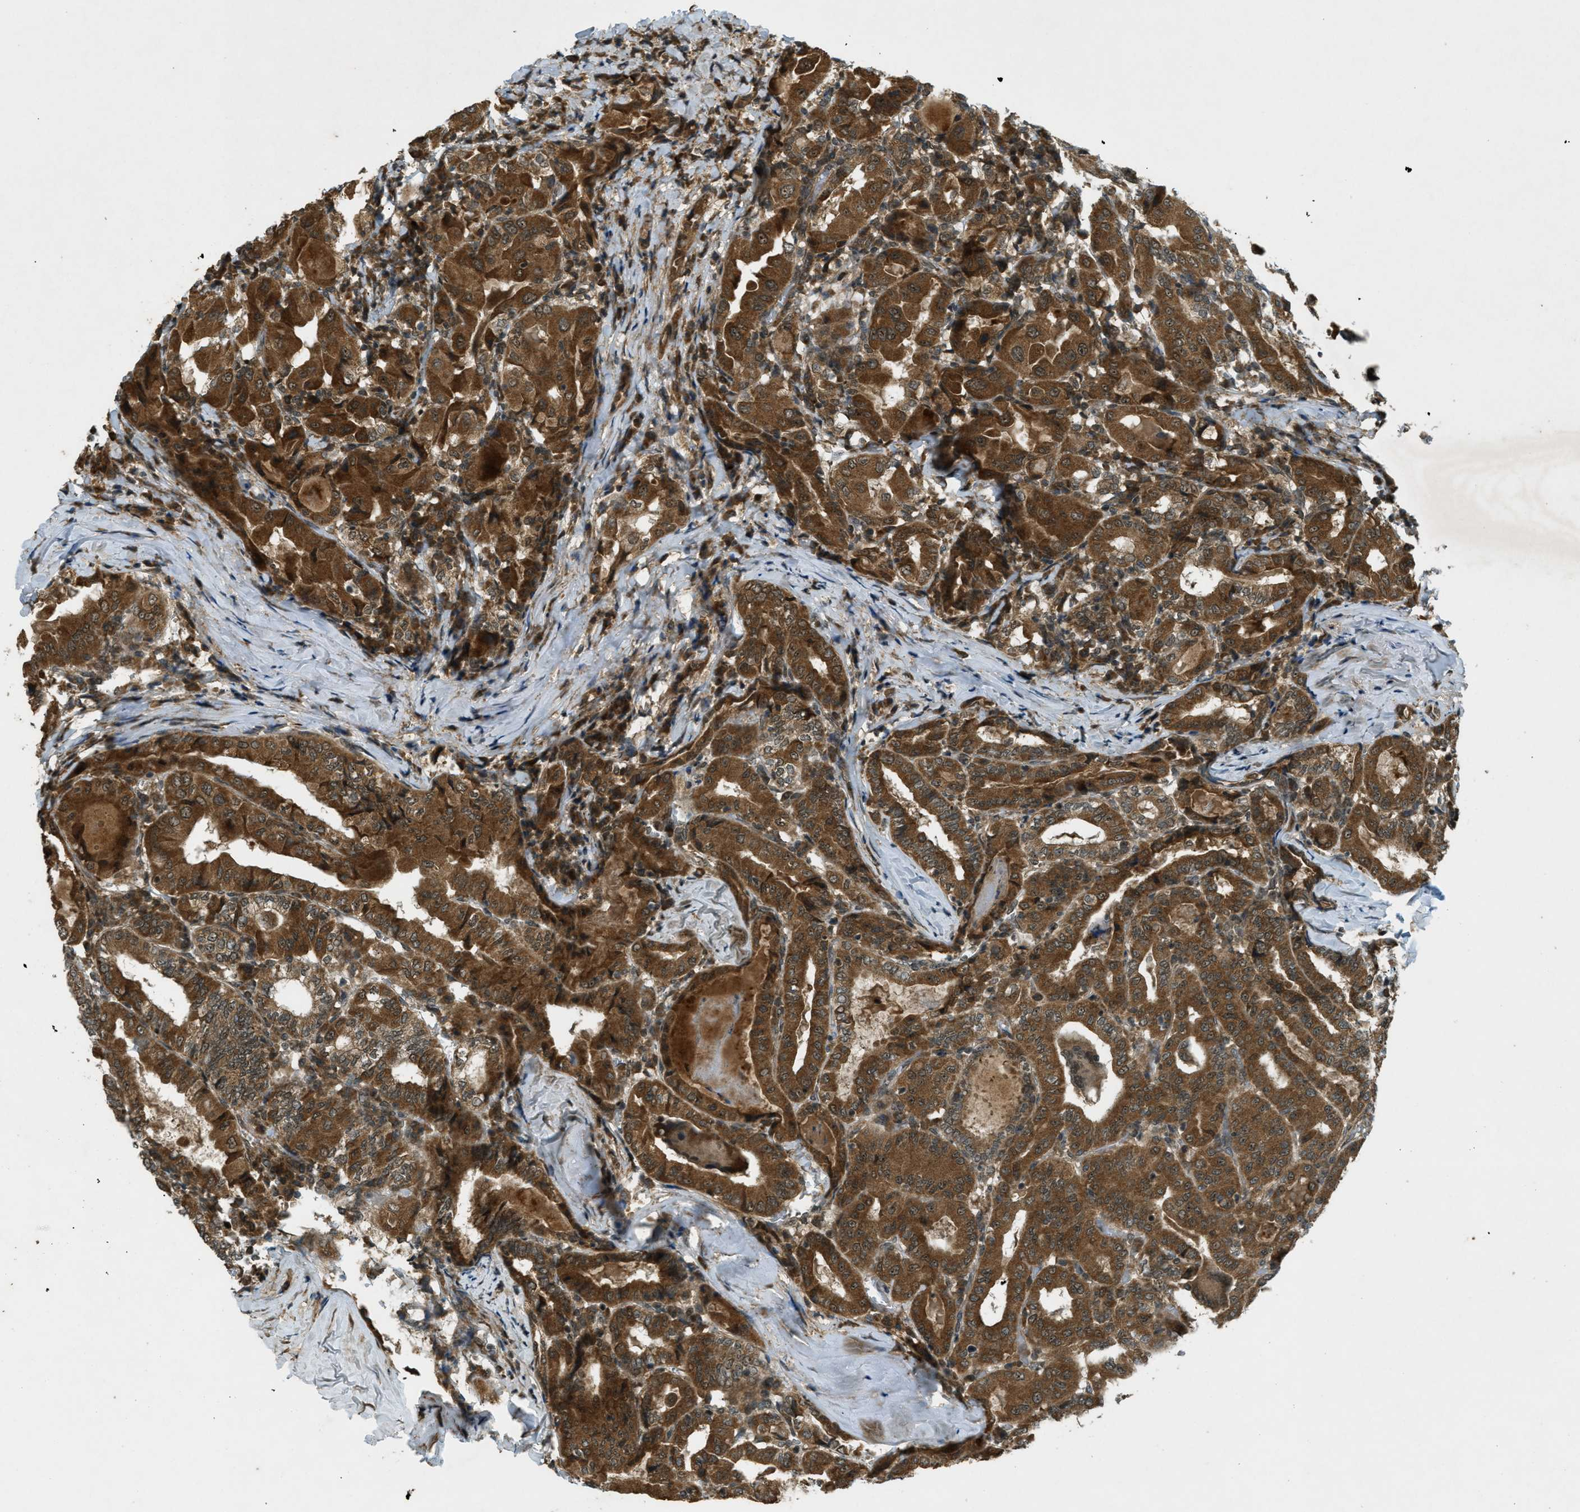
{"staining": {"intensity": "strong", "quantity": ">75%", "location": "cytoplasmic/membranous"}, "tissue": "thyroid cancer", "cell_type": "Tumor cells", "image_type": "cancer", "snomed": [{"axis": "morphology", "description": "Papillary adenocarcinoma, NOS"}, {"axis": "topography", "description": "Thyroid gland"}], "caption": "IHC (DAB) staining of thyroid cancer (papillary adenocarcinoma) reveals strong cytoplasmic/membranous protein staining in about >75% of tumor cells.", "gene": "EIF2AK3", "patient": {"sex": "female", "age": 42}}